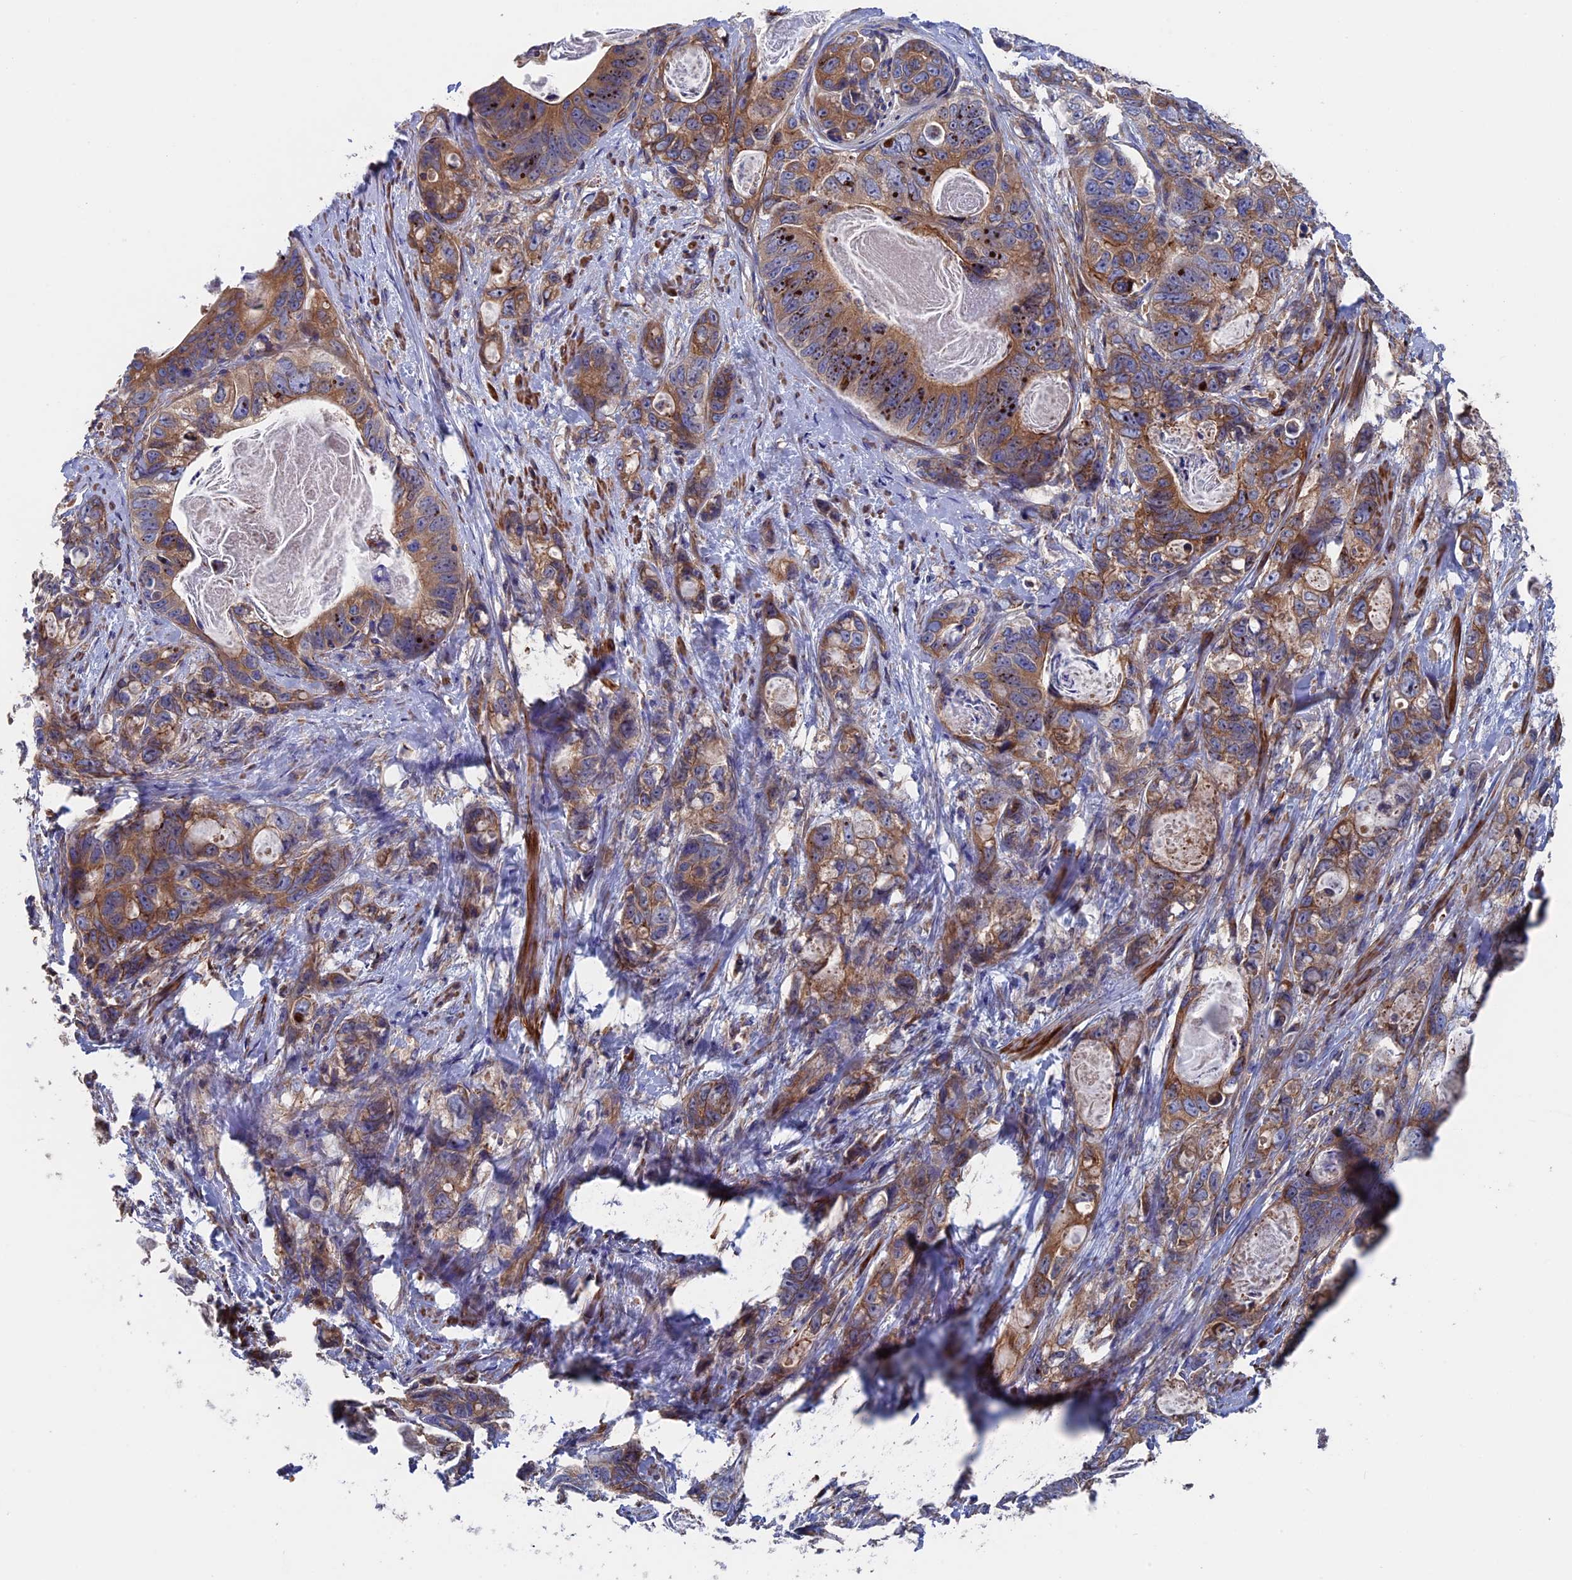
{"staining": {"intensity": "moderate", "quantity": ">75%", "location": "cytoplasmic/membranous"}, "tissue": "stomach cancer", "cell_type": "Tumor cells", "image_type": "cancer", "snomed": [{"axis": "morphology", "description": "Normal tissue, NOS"}, {"axis": "morphology", "description": "Adenocarcinoma, NOS"}, {"axis": "topography", "description": "Stomach"}], "caption": "Protein staining demonstrates moderate cytoplasmic/membranous positivity in about >75% of tumor cells in stomach adenocarcinoma. (DAB IHC, brown staining for protein, blue staining for nuclei).", "gene": "DNAJC3", "patient": {"sex": "female", "age": 89}}